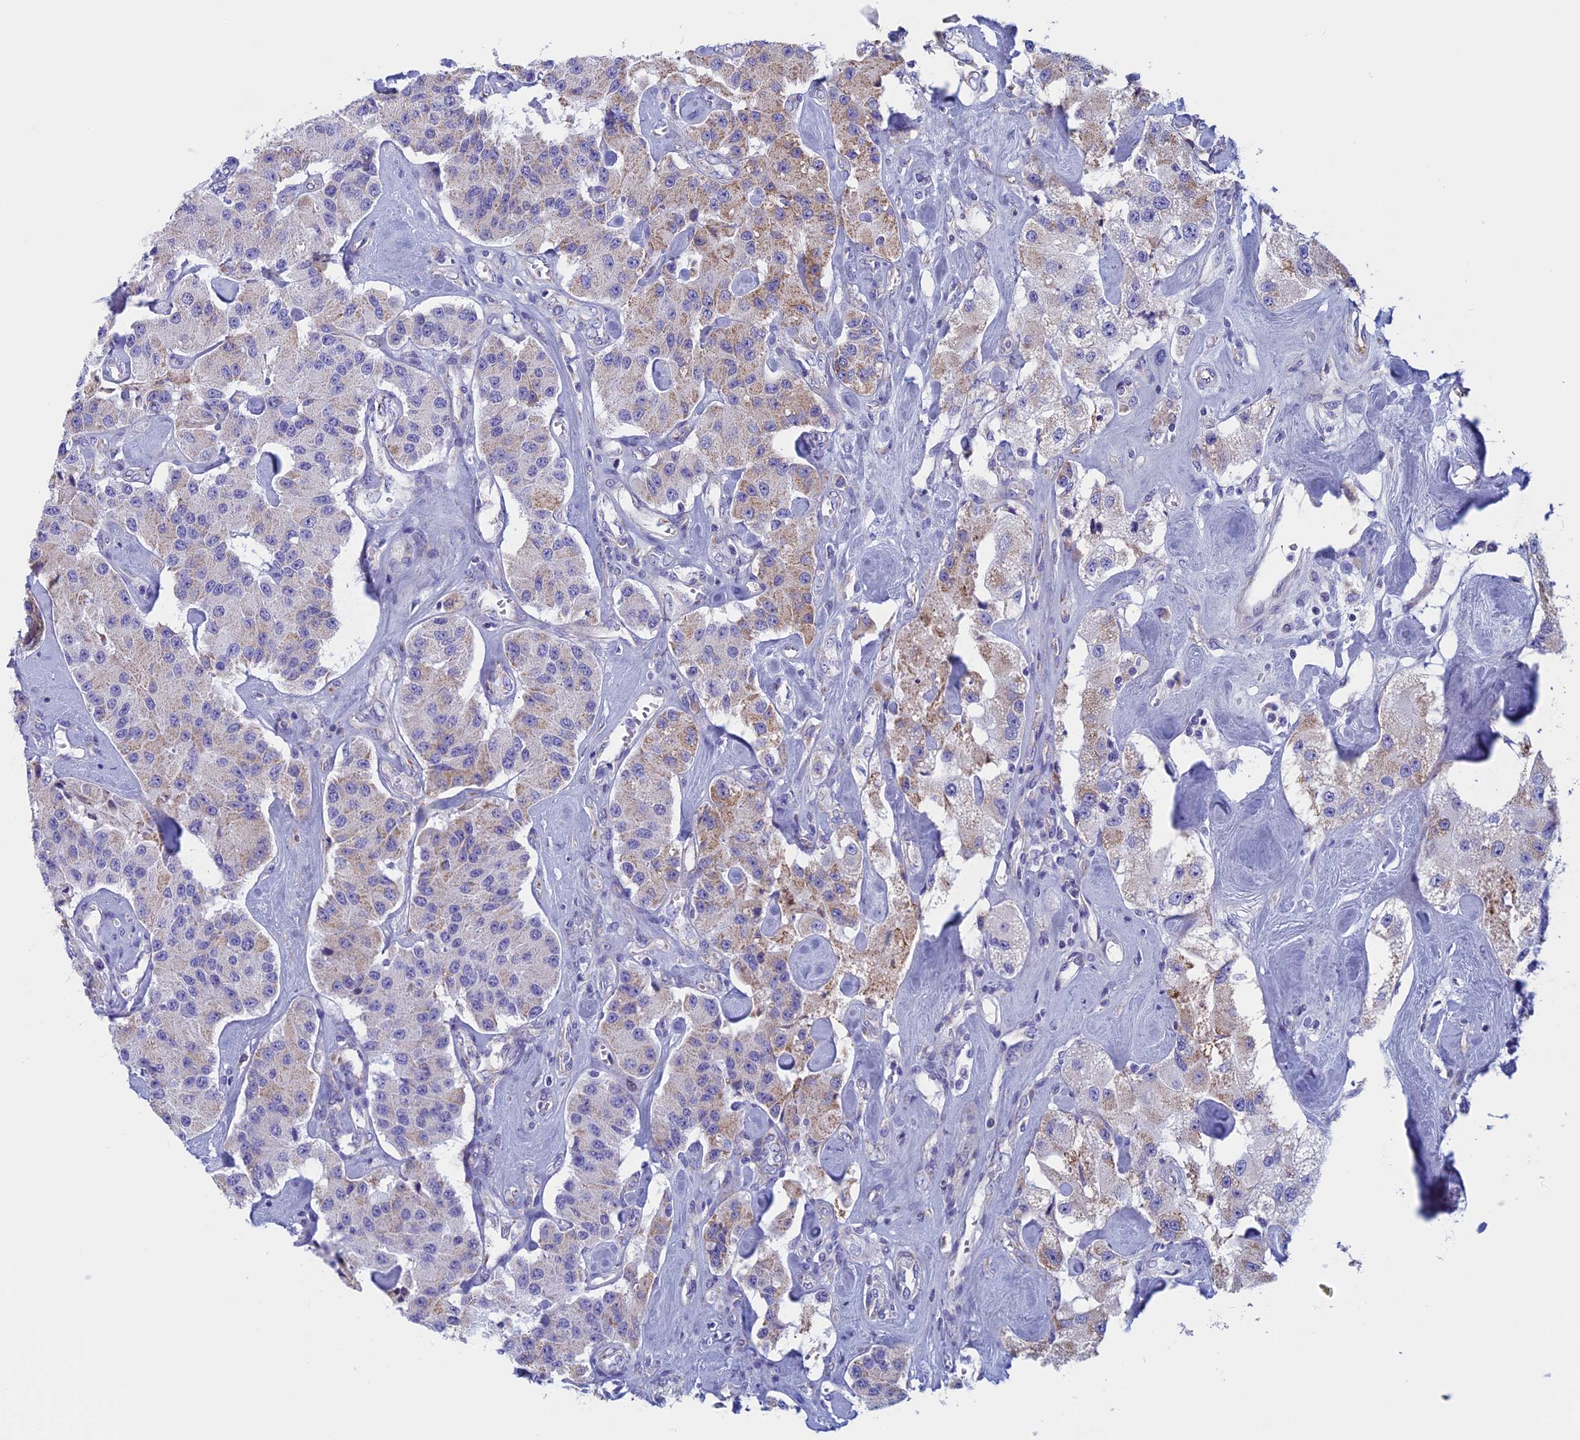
{"staining": {"intensity": "weak", "quantity": "<25%", "location": "cytoplasmic/membranous"}, "tissue": "carcinoid", "cell_type": "Tumor cells", "image_type": "cancer", "snomed": [{"axis": "morphology", "description": "Carcinoid, malignant, NOS"}, {"axis": "topography", "description": "Pancreas"}], "caption": "Image shows no significant protein staining in tumor cells of malignant carcinoid. (DAB IHC, high magnification).", "gene": "NDUFB9", "patient": {"sex": "male", "age": 41}}